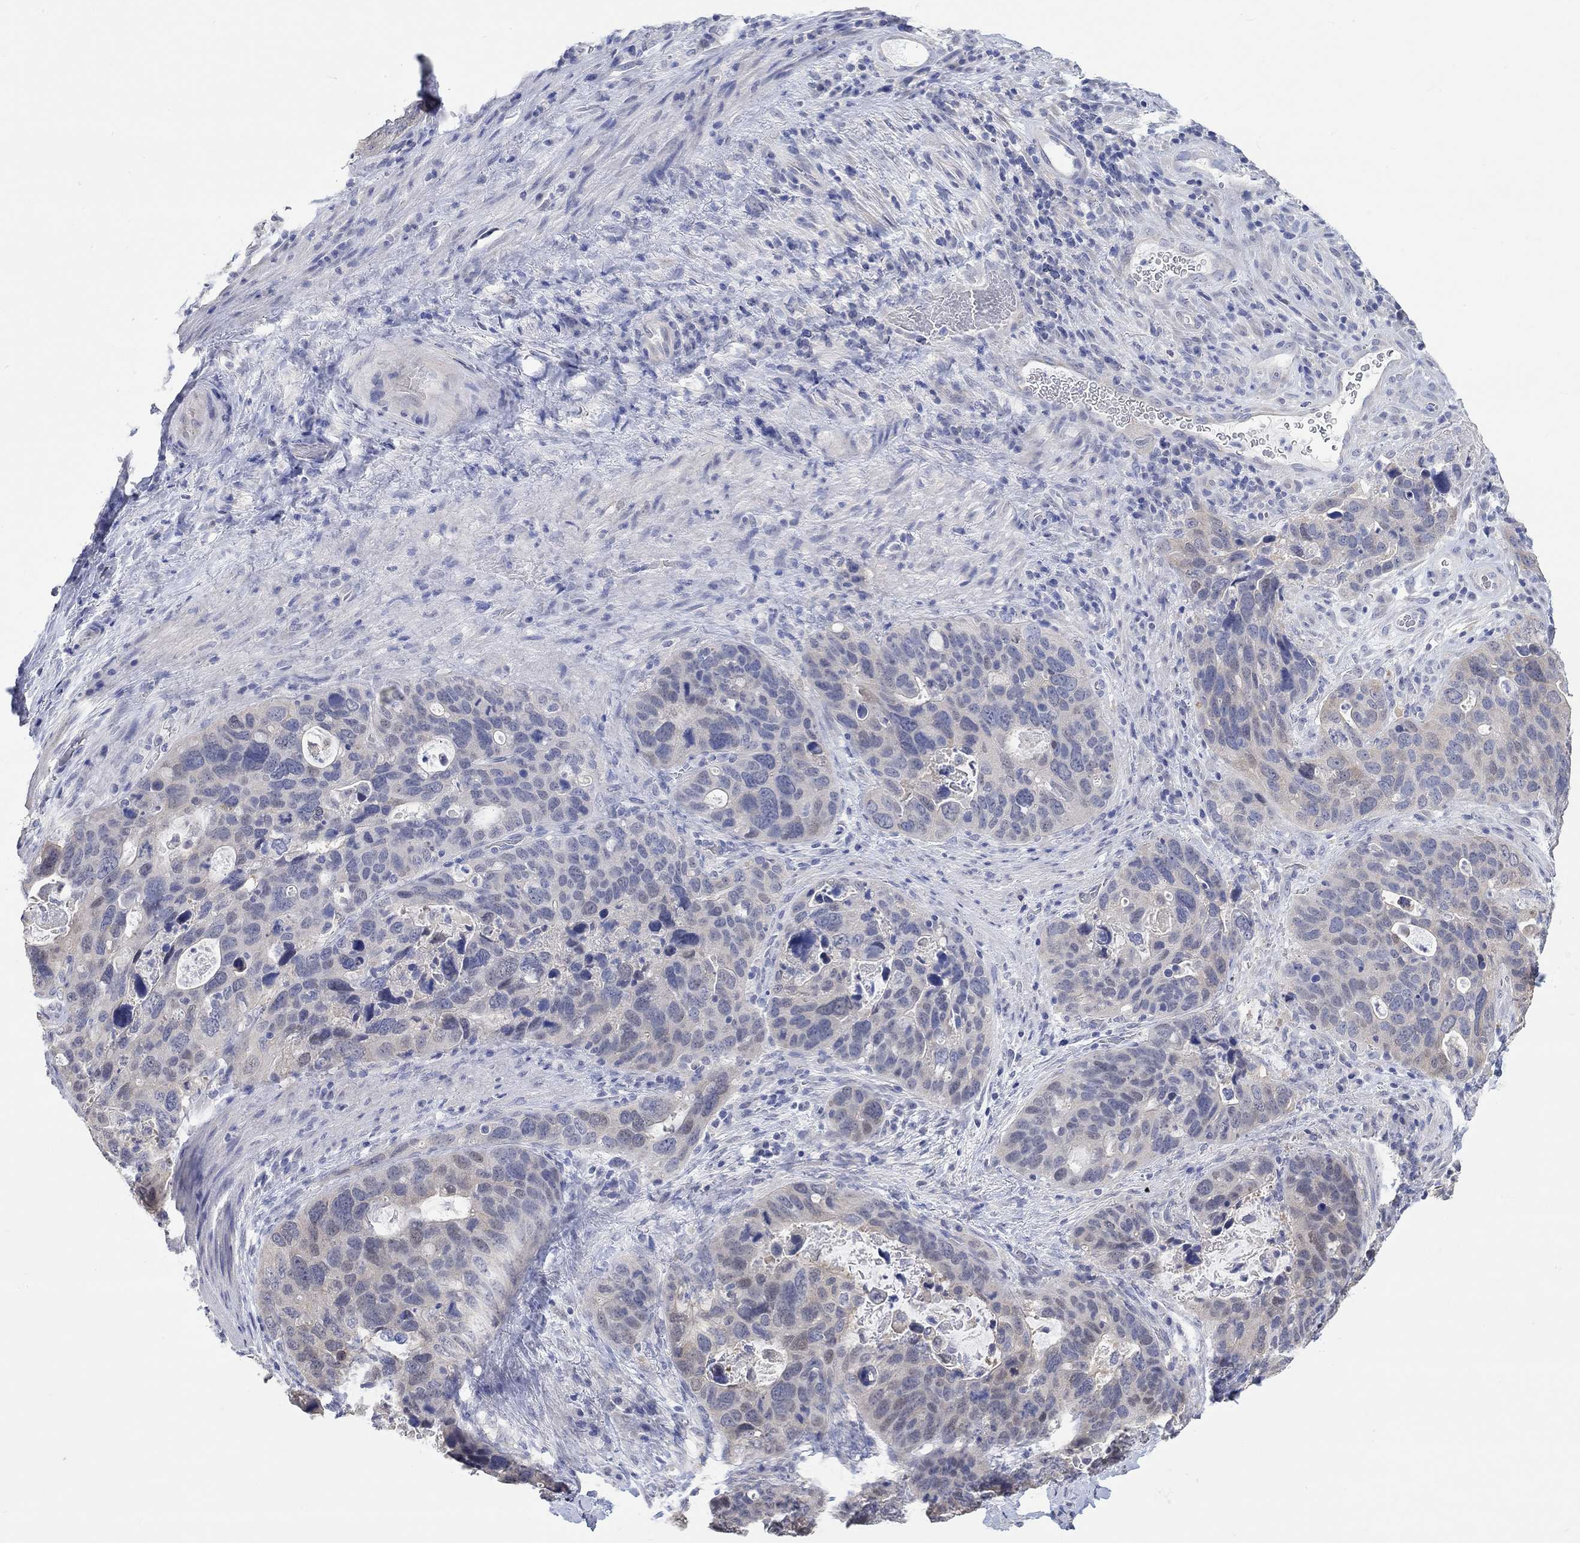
{"staining": {"intensity": "weak", "quantity": "<25%", "location": "cytoplasmic/membranous"}, "tissue": "stomach cancer", "cell_type": "Tumor cells", "image_type": "cancer", "snomed": [{"axis": "morphology", "description": "Adenocarcinoma, NOS"}, {"axis": "topography", "description": "Stomach"}], "caption": "Immunohistochemistry image of stomach cancer (adenocarcinoma) stained for a protein (brown), which shows no positivity in tumor cells.", "gene": "PNMA5", "patient": {"sex": "male", "age": 54}}